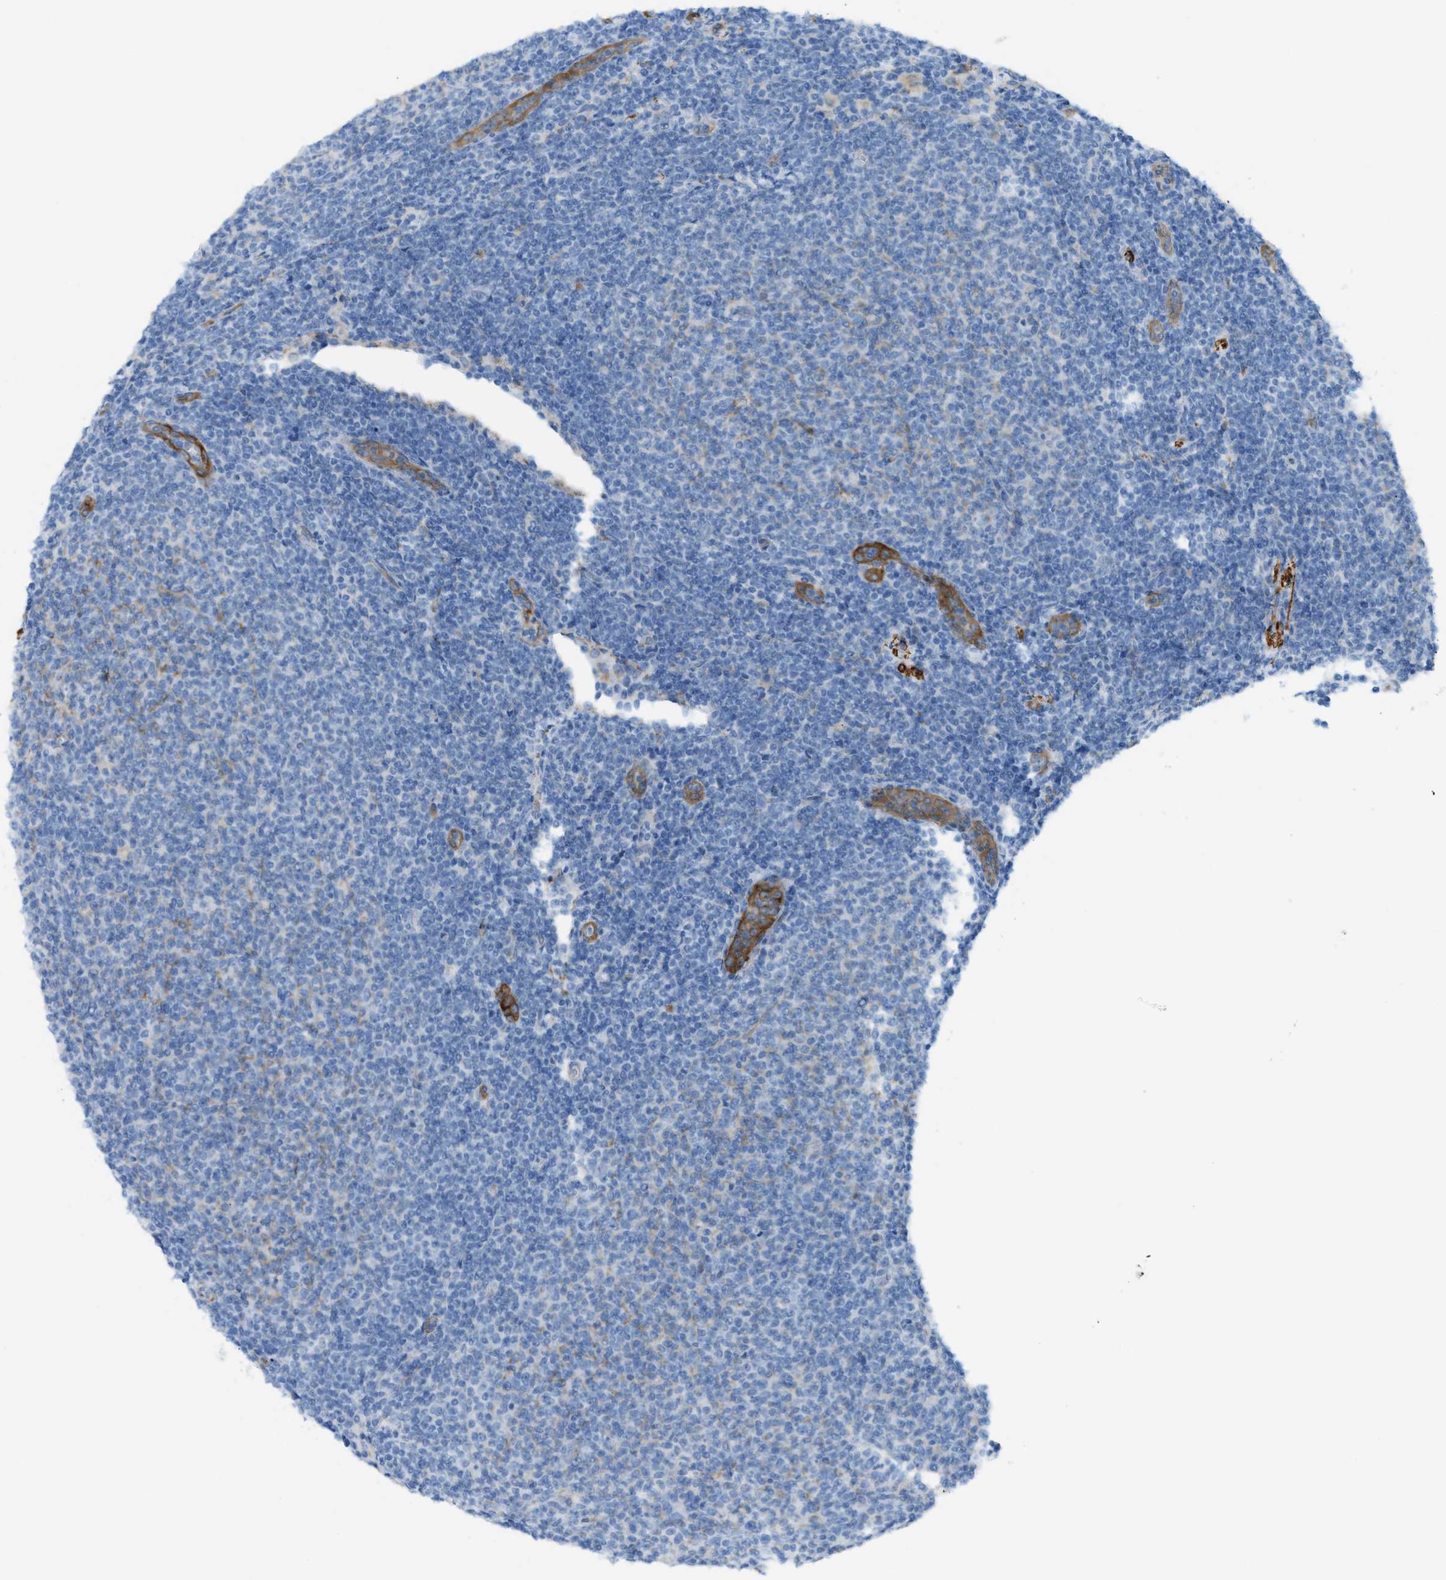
{"staining": {"intensity": "negative", "quantity": "none", "location": "none"}, "tissue": "lymphoma", "cell_type": "Tumor cells", "image_type": "cancer", "snomed": [{"axis": "morphology", "description": "Malignant lymphoma, non-Hodgkin's type, Low grade"}, {"axis": "topography", "description": "Lymph node"}], "caption": "This is an immunohistochemistry photomicrograph of human low-grade malignant lymphoma, non-Hodgkin's type. There is no expression in tumor cells.", "gene": "MYH11", "patient": {"sex": "male", "age": 66}}